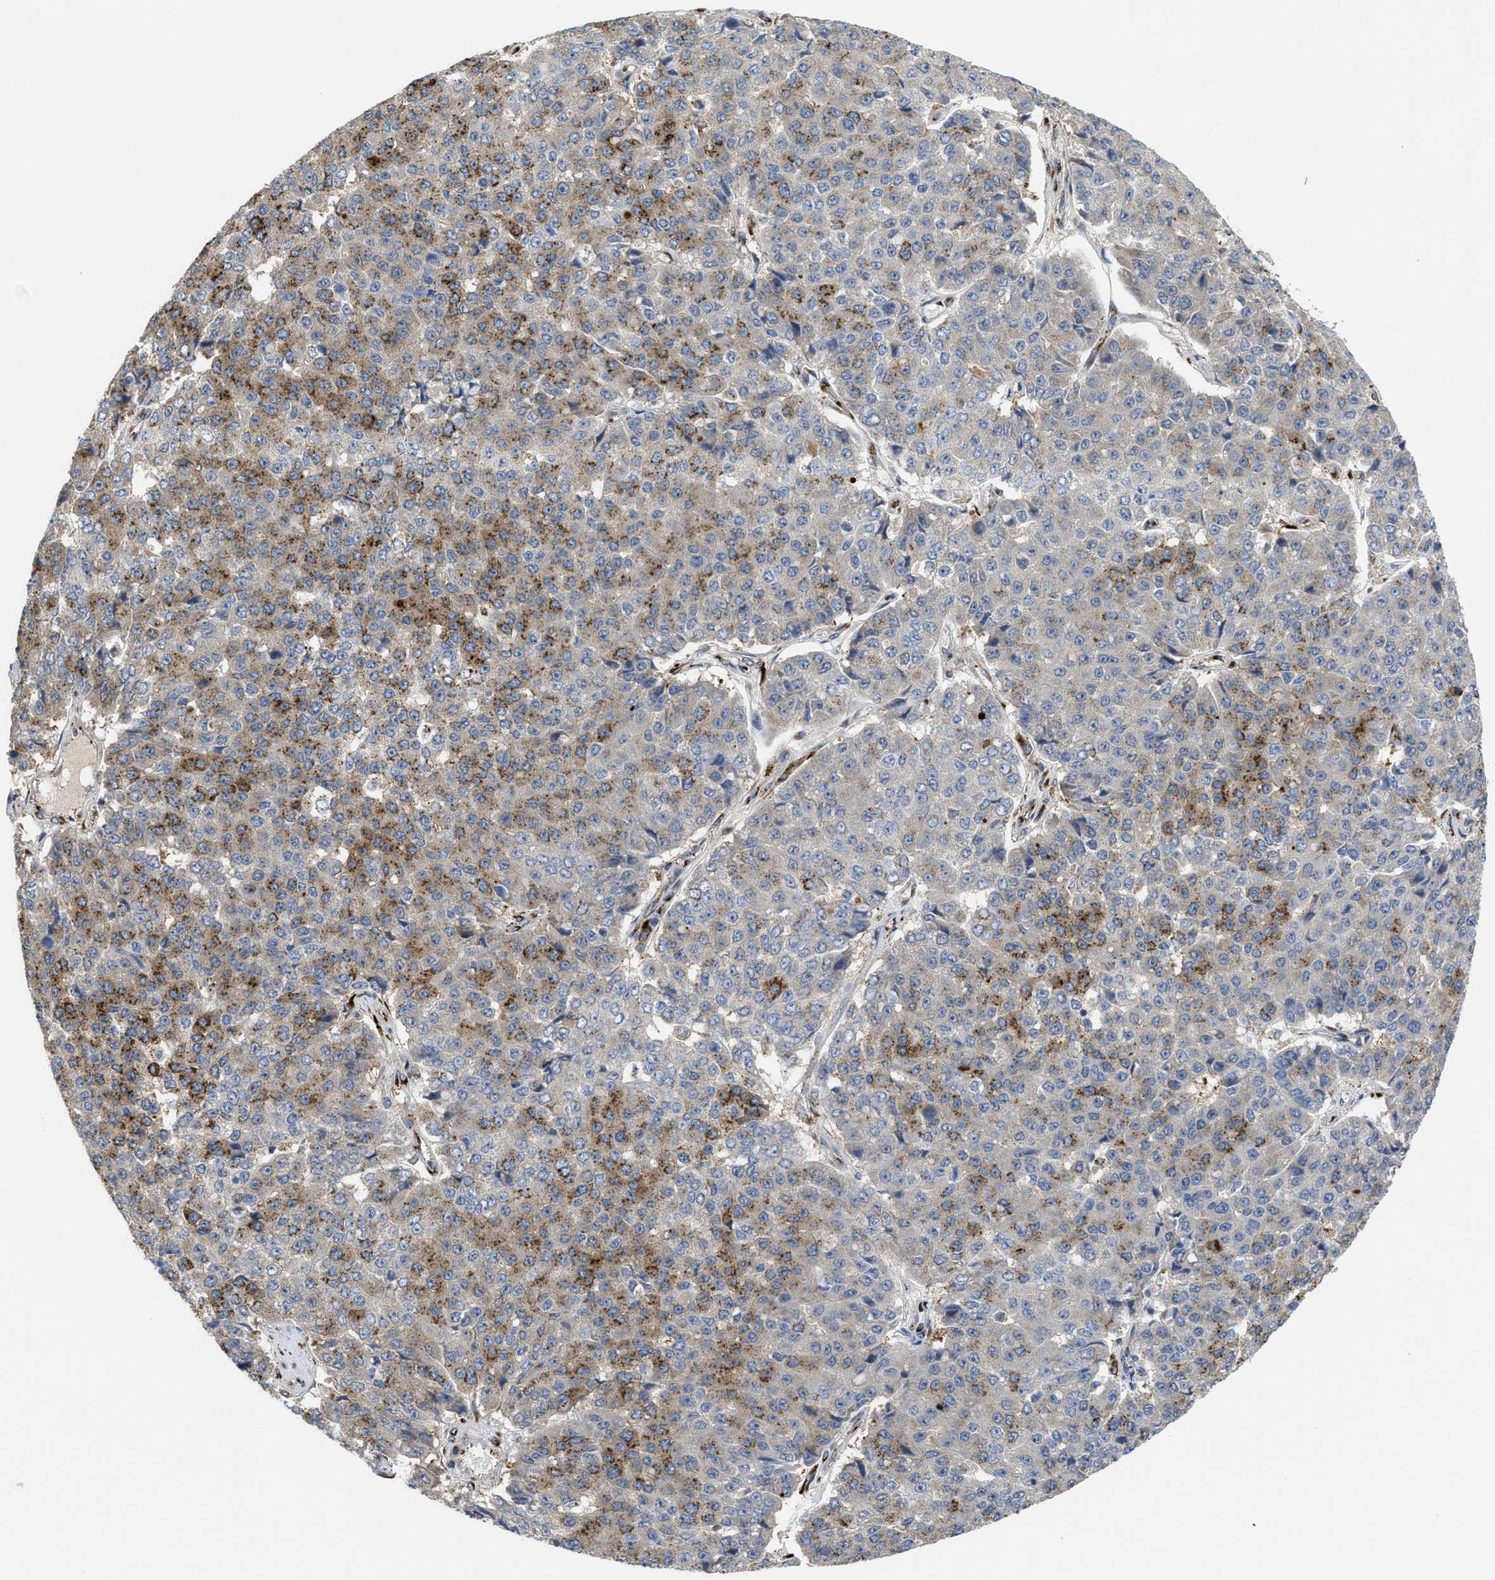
{"staining": {"intensity": "moderate", "quantity": "25%-75%", "location": "cytoplasmic/membranous"}, "tissue": "pancreatic cancer", "cell_type": "Tumor cells", "image_type": "cancer", "snomed": [{"axis": "morphology", "description": "Adenocarcinoma, NOS"}, {"axis": "topography", "description": "Pancreas"}], "caption": "Protein analysis of adenocarcinoma (pancreatic) tissue shows moderate cytoplasmic/membranous staining in about 25%-75% of tumor cells.", "gene": "ZNF70", "patient": {"sex": "male", "age": 50}}